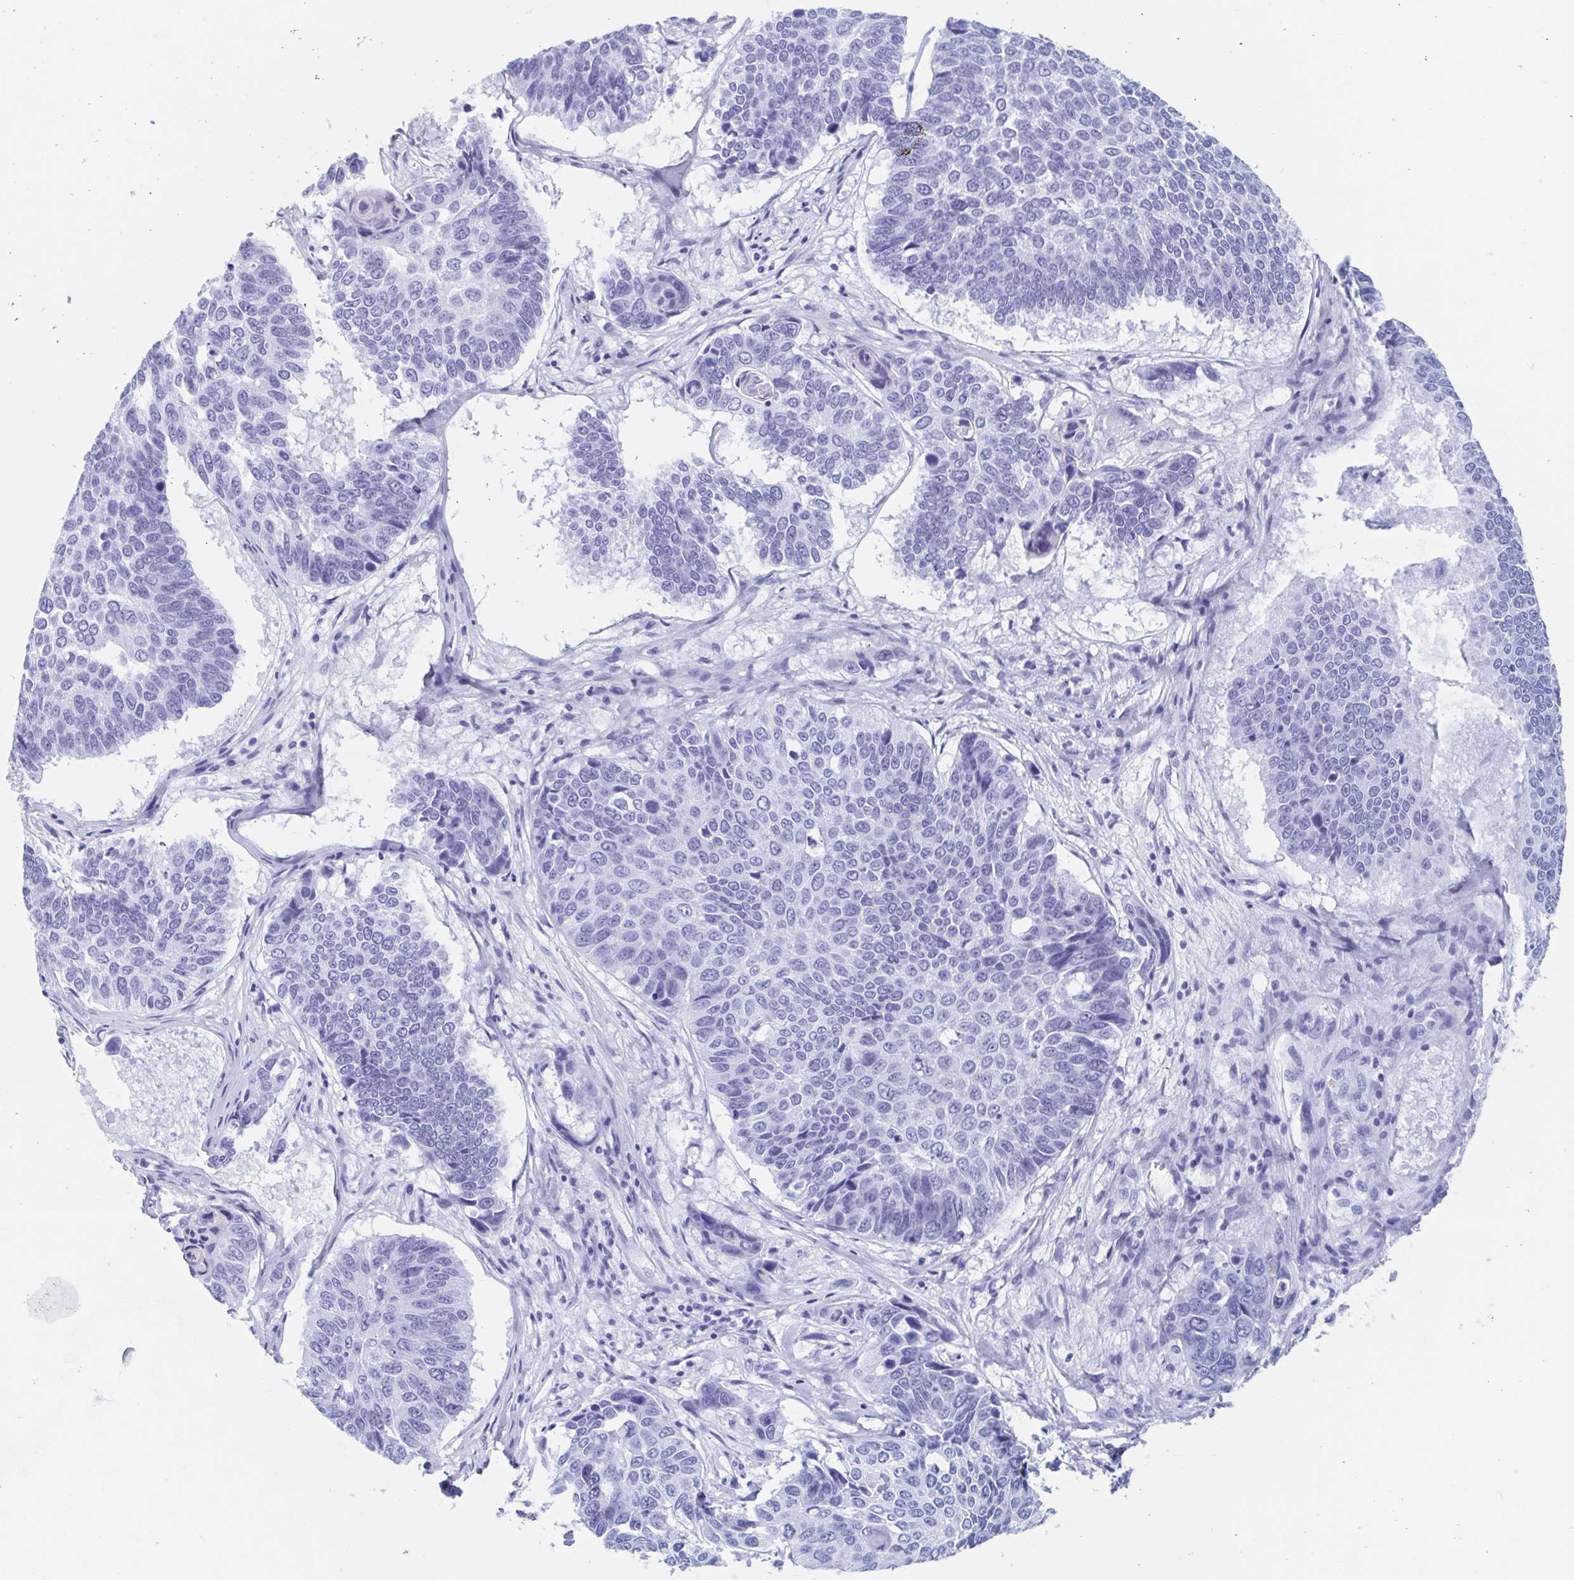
{"staining": {"intensity": "negative", "quantity": "none", "location": "none"}, "tissue": "lung cancer", "cell_type": "Tumor cells", "image_type": "cancer", "snomed": [{"axis": "morphology", "description": "Squamous cell carcinoma, NOS"}, {"axis": "topography", "description": "Lung"}], "caption": "Immunohistochemistry of human lung squamous cell carcinoma displays no positivity in tumor cells.", "gene": "HDGFL1", "patient": {"sex": "male", "age": 73}}